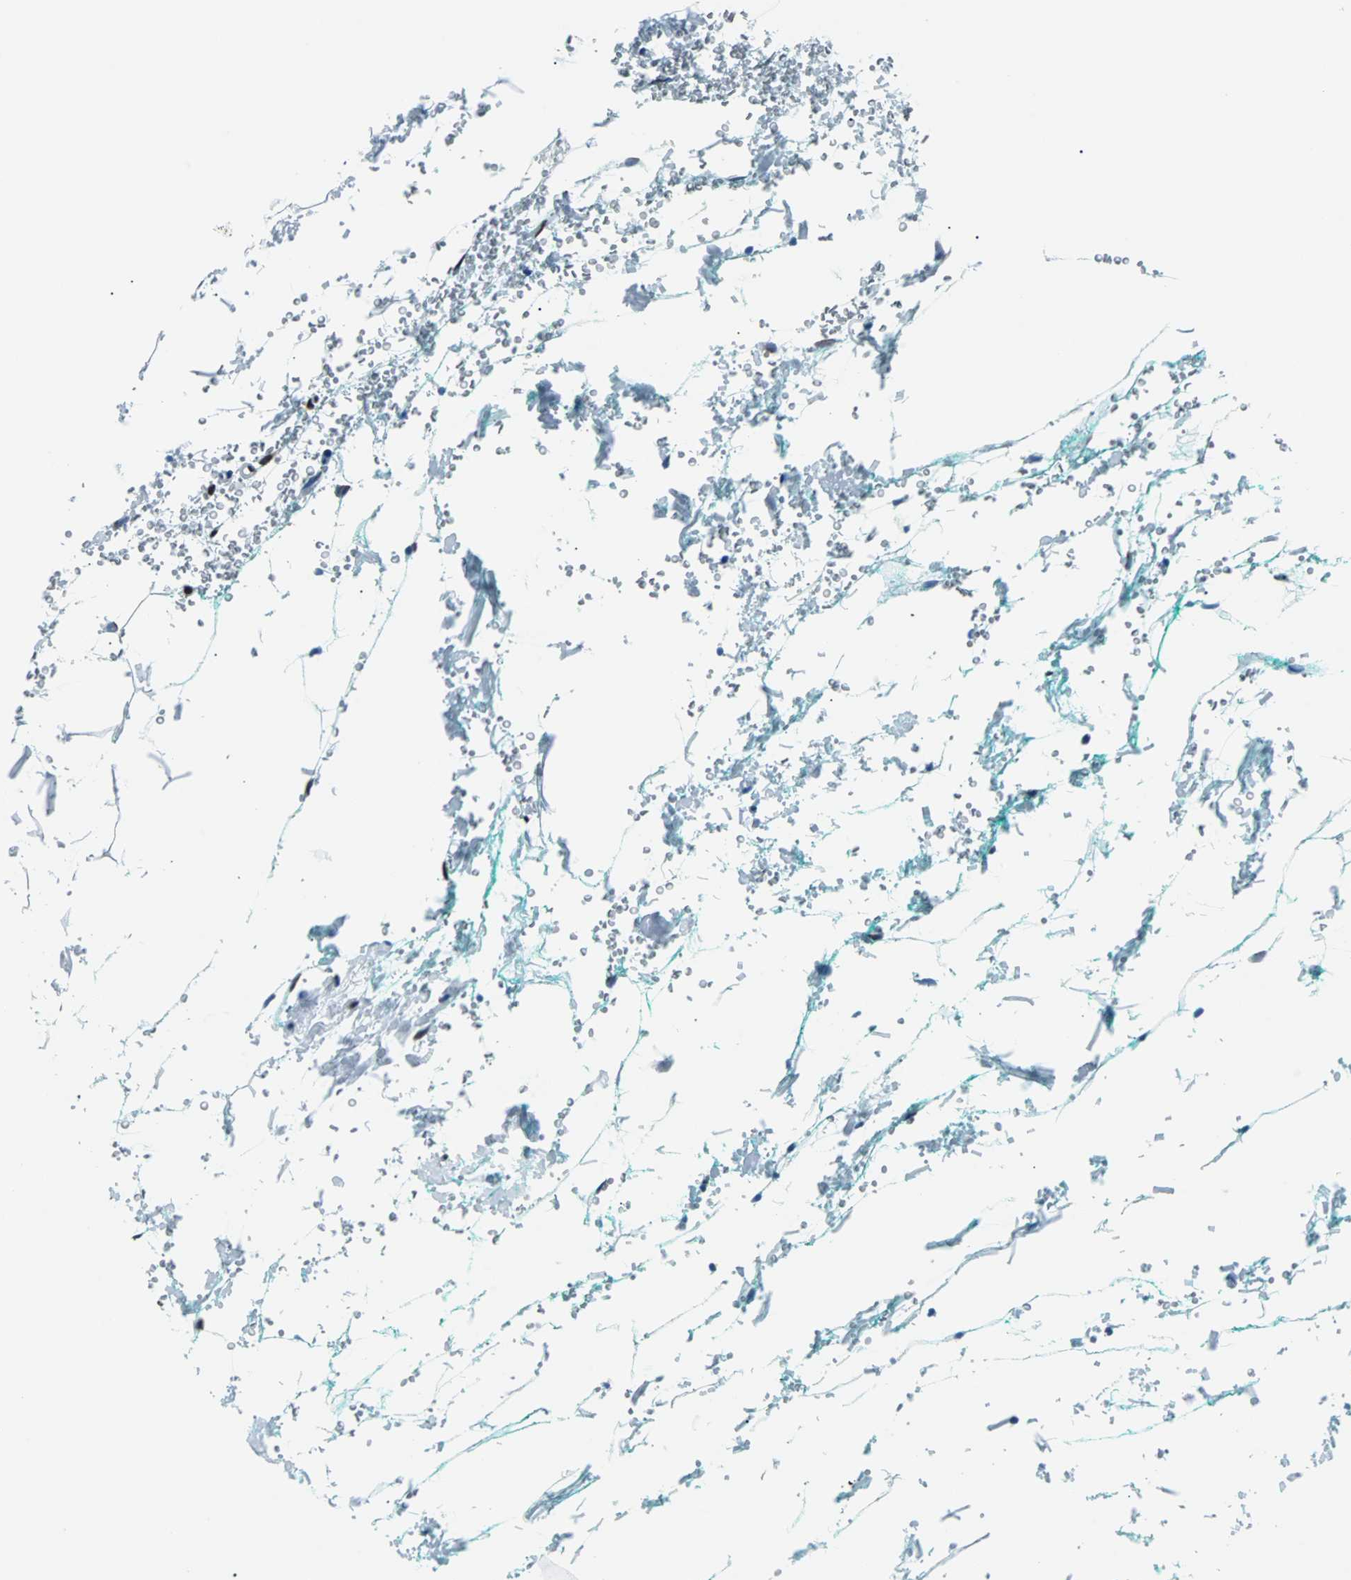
{"staining": {"intensity": "strong", "quantity": ">75%", "location": "nuclear"}, "tissue": "breast cancer", "cell_type": "Tumor cells", "image_type": "cancer", "snomed": [{"axis": "morphology", "description": "Lobular carcinoma"}, {"axis": "topography", "description": "Breast"}], "caption": "Breast cancer stained for a protein (brown) displays strong nuclear positive positivity in approximately >75% of tumor cells.", "gene": "FUBP1", "patient": {"sex": "female", "age": 60}}